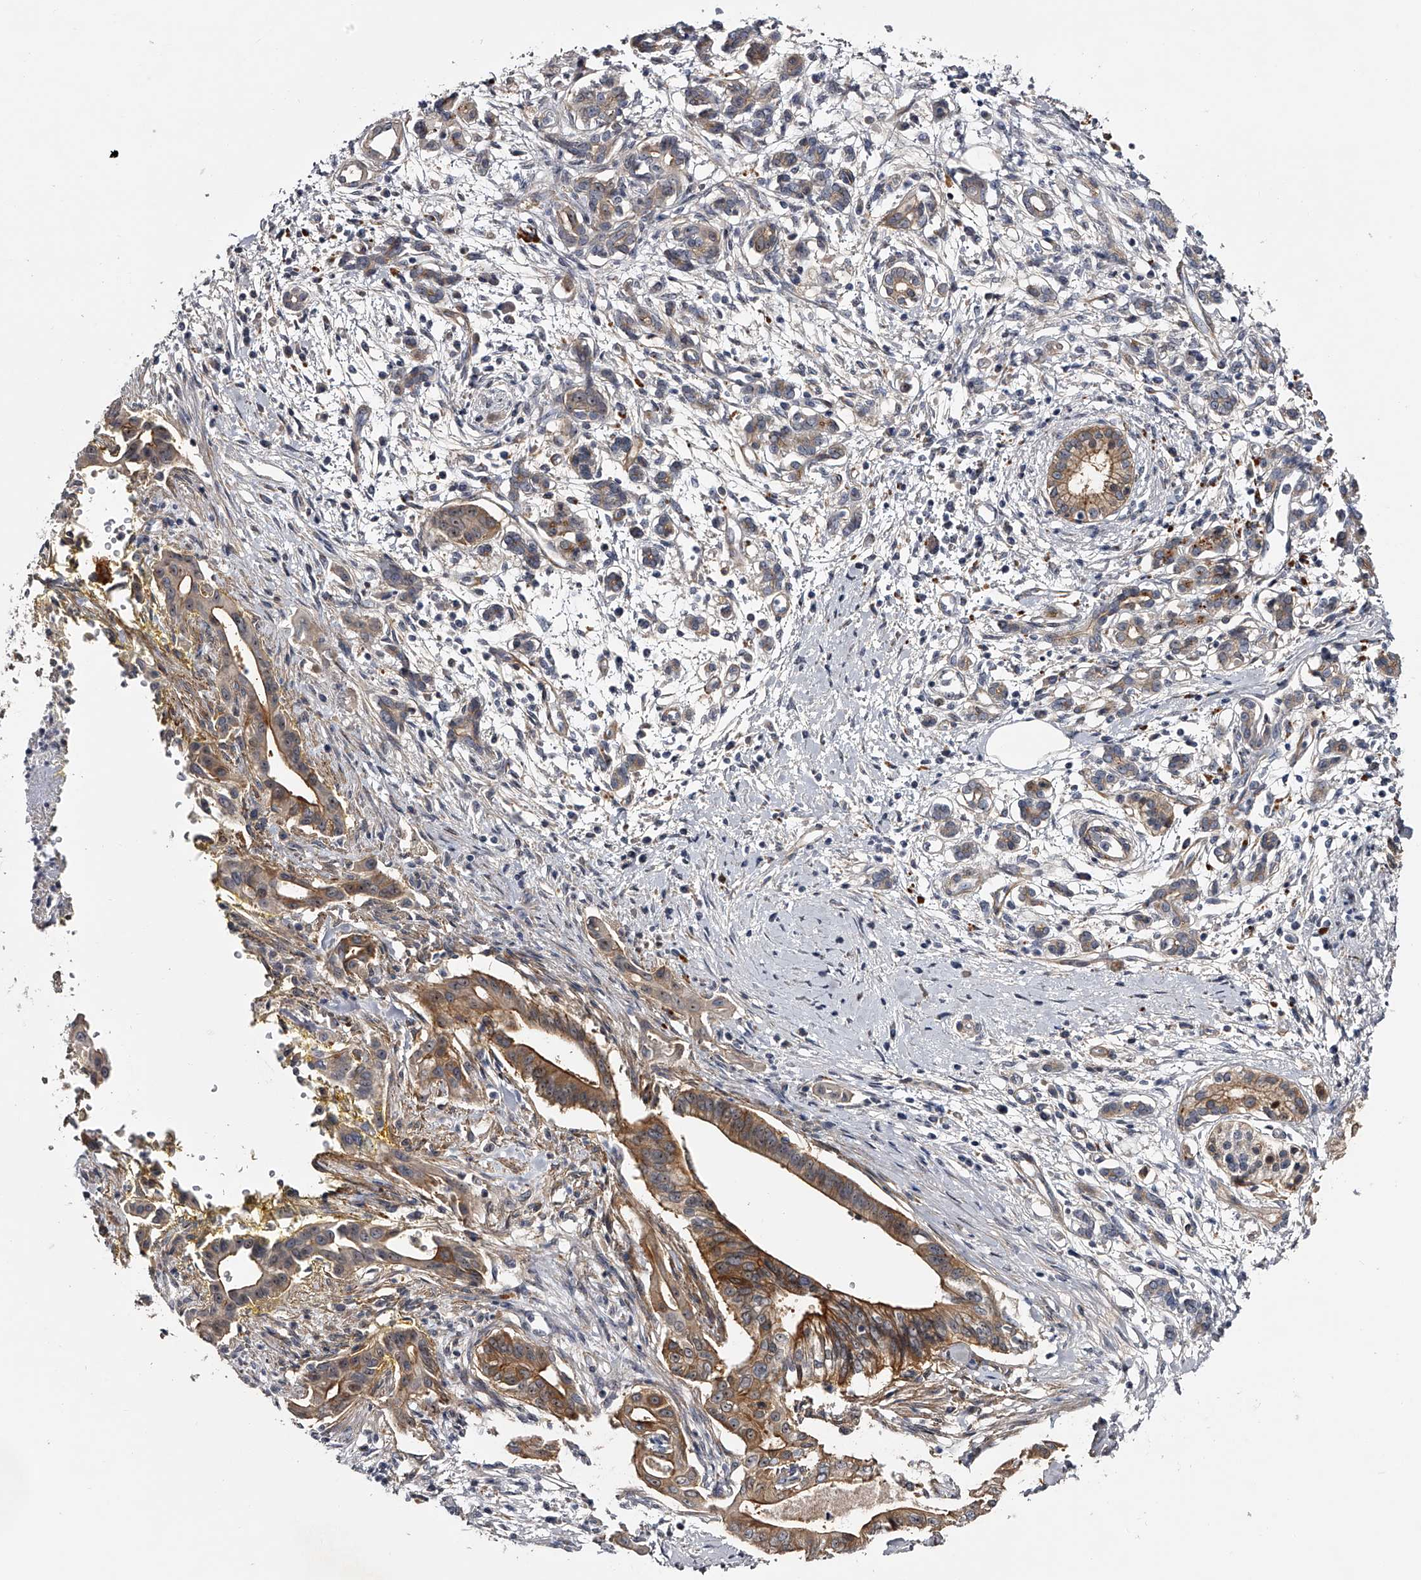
{"staining": {"intensity": "moderate", "quantity": "25%-75%", "location": "cytoplasmic/membranous,nuclear"}, "tissue": "pancreatic cancer", "cell_type": "Tumor cells", "image_type": "cancer", "snomed": [{"axis": "morphology", "description": "Adenocarcinoma, NOS"}, {"axis": "topography", "description": "Pancreas"}], "caption": "A medium amount of moderate cytoplasmic/membranous and nuclear staining is identified in about 25%-75% of tumor cells in pancreatic cancer (adenocarcinoma) tissue. (brown staining indicates protein expression, while blue staining denotes nuclei).", "gene": "MDN1", "patient": {"sex": "male", "age": 58}}